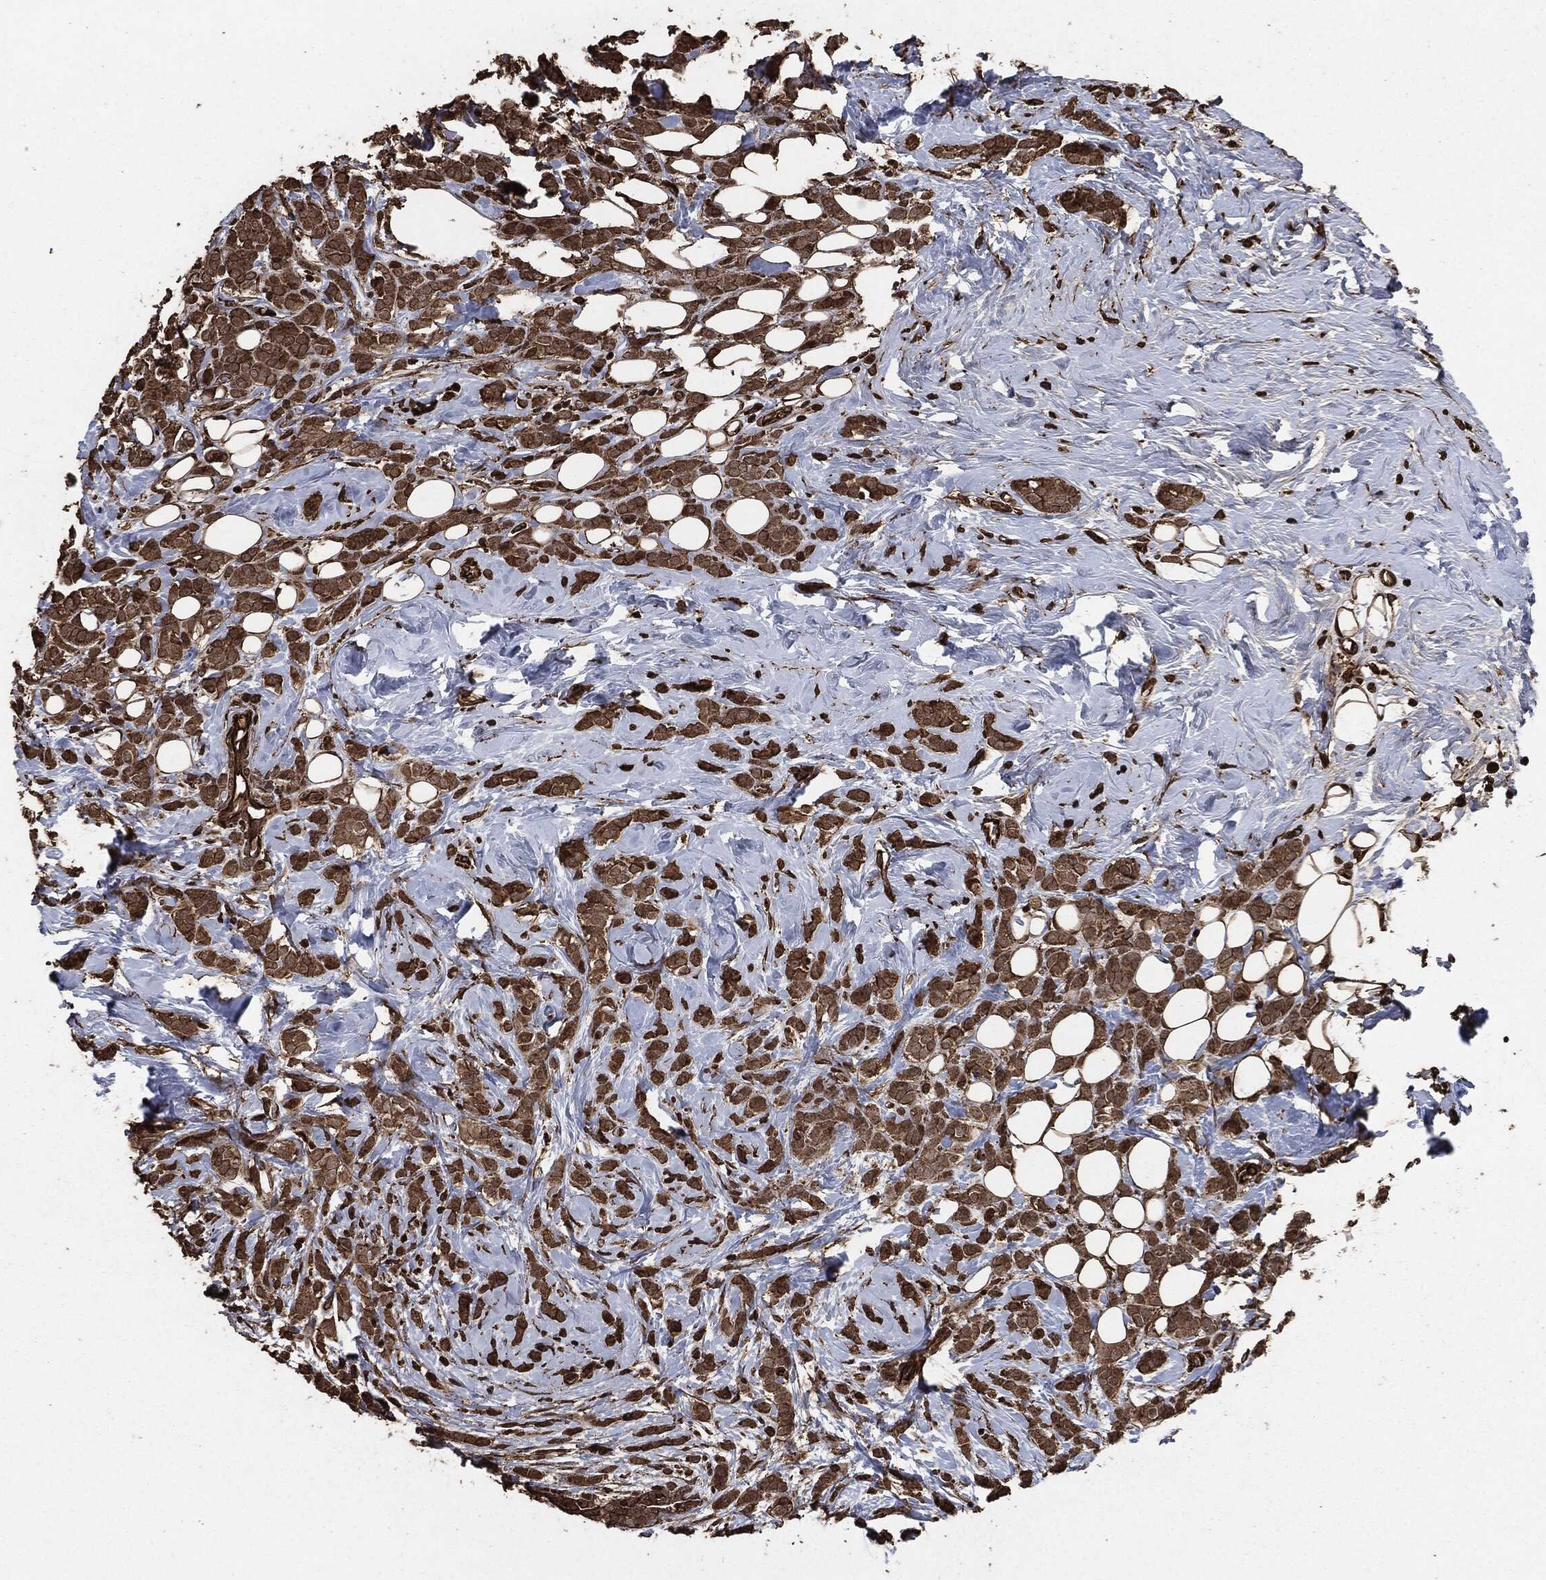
{"staining": {"intensity": "strong", "quantity": "25%-75%", "location": "cytoplasmic/membranous"}, "tissue": "breast cancer", "cell_type": "Tumor cells", "image_type": "cancer", "snomed": [{"axis": "morphology", "description": "Lobular carcinoma"}, {"axis": "topography", "description": "Breast"}], "caption": "High-magnification brightfield microscopy of breast lobular carcinoma stained with DAB (brown) and counterstained with hematoxylin (blue). tumor cells exhibit strong cytoplasmic/membranous positivity is identified in approximately25%-75% of cells. Immunohistochemistry stains the protein of interest in brown and the nuclei are stained blue.", "gene": "EGFR", "patient": {"sex": "female", "age": 49}}